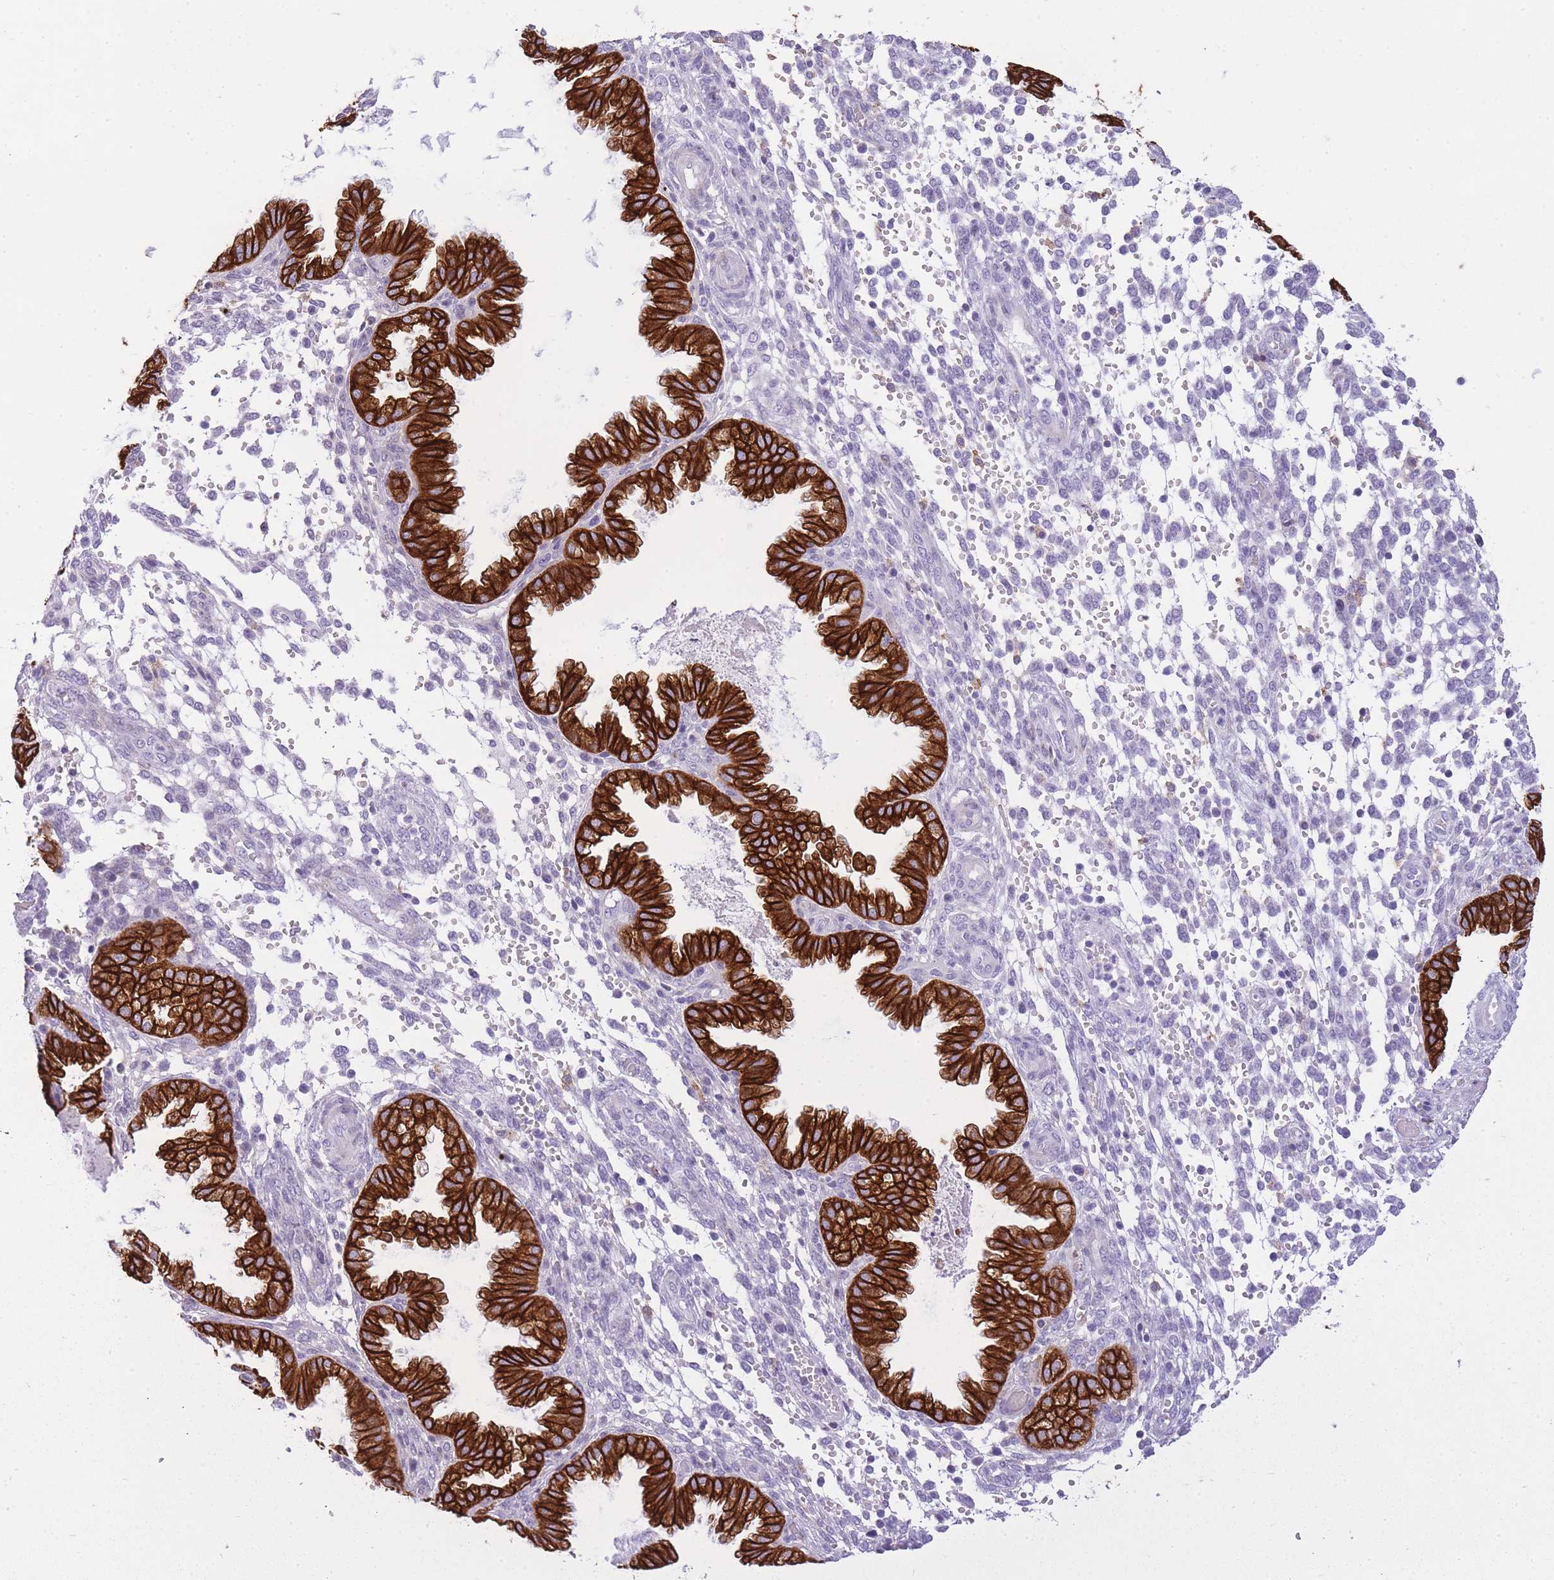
{"staining": {"intensity": "negative", "quantity": "none", "location": "none"}, "tissue": "endometrium", "cell_type": "Cells in endometrial stroma", "image_type": "normal", "snomed": [{"axis": "morphology", "description": "Normal tissue, NOS"}, {"axis": "topography", "description": "Endometrium"}], "caption": "High power microscopy histopathology image of an IHC image of normal endometrium, revealing no significant expression in cells in endometrial stroma.", "gene": "RADX", "patient": {"sex": "female", "age": 33}}